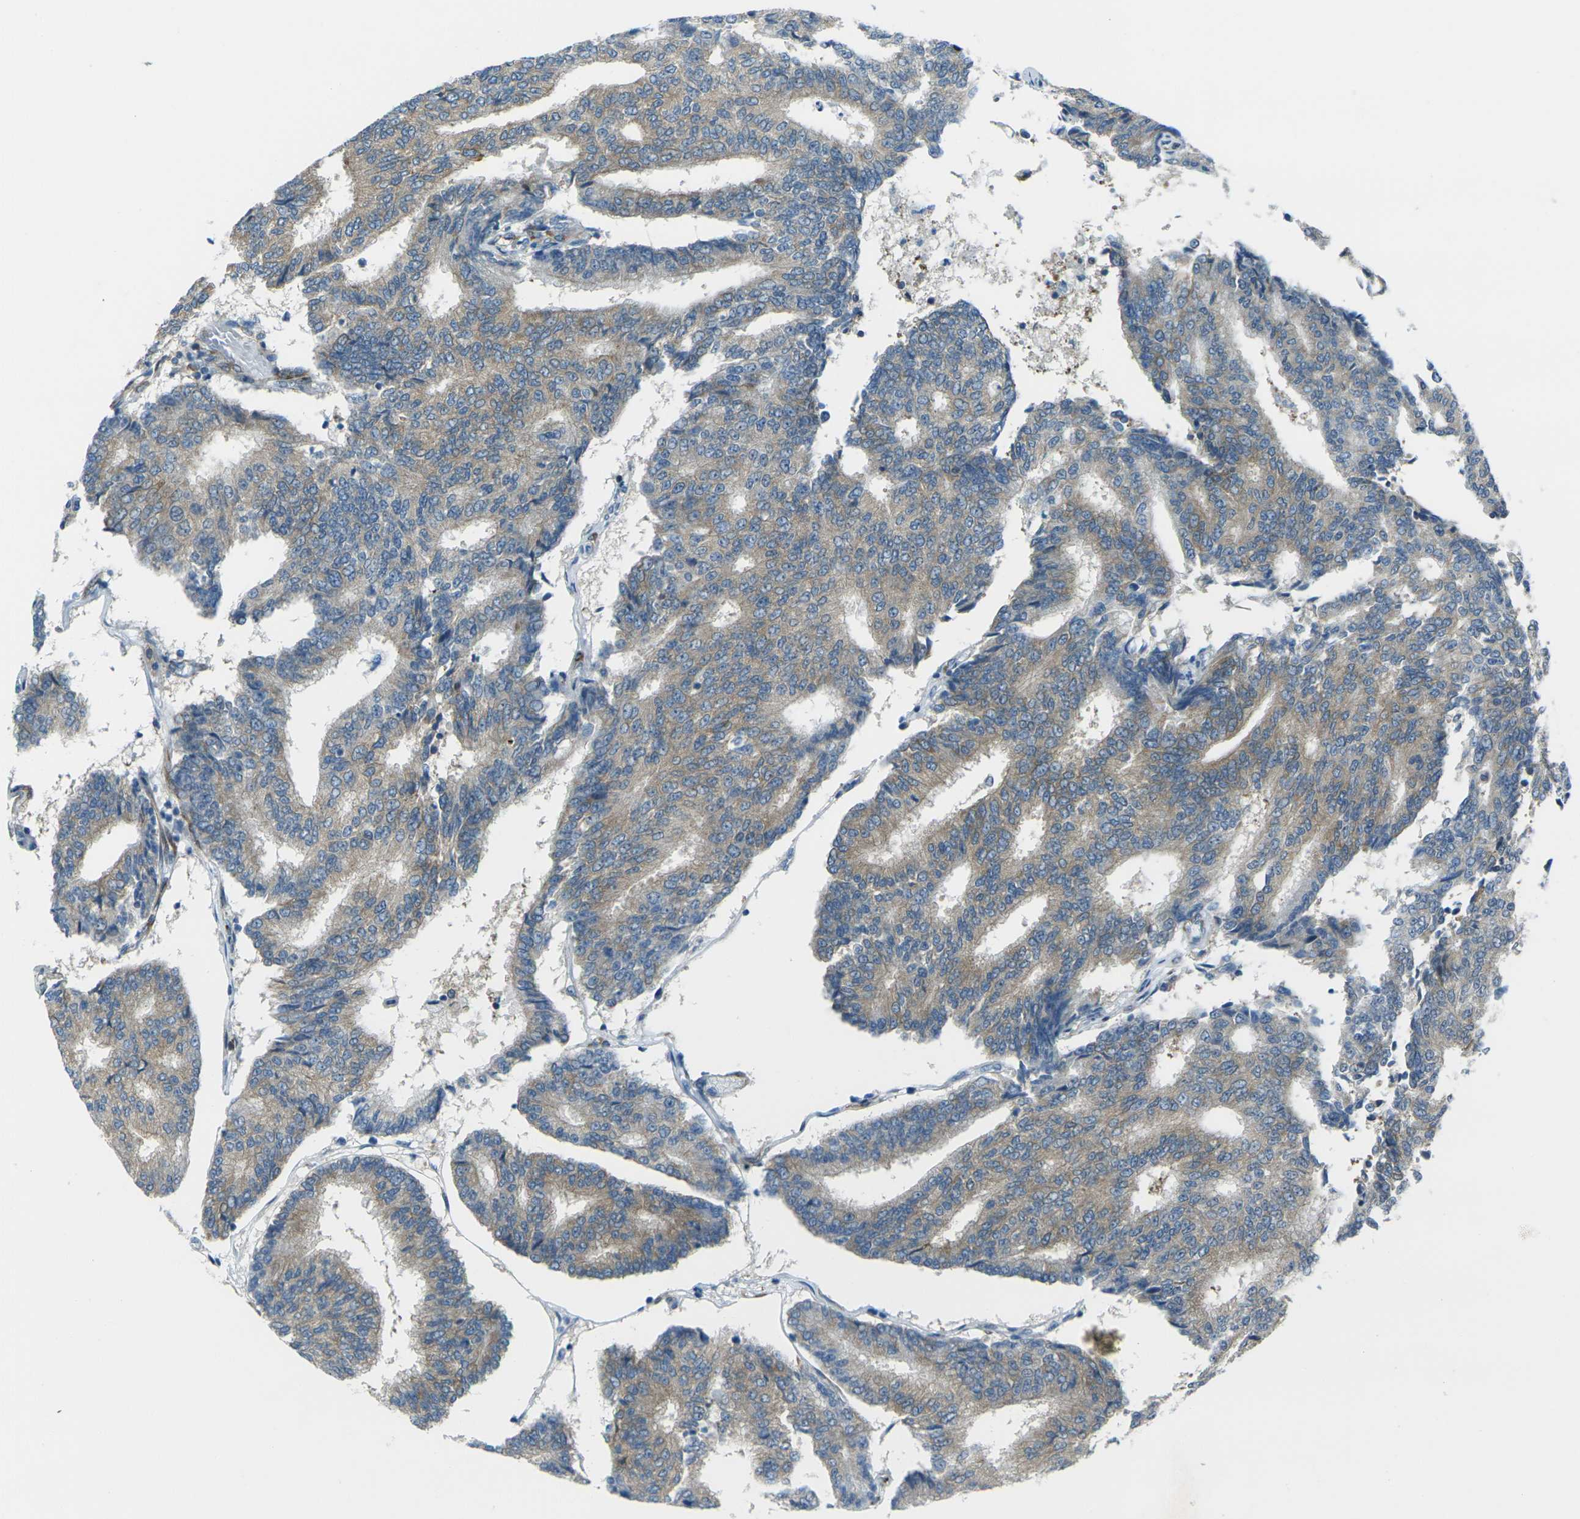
{"staining": {"intensity": "weak", "quantity": ">75%", "location": "cytoplasmic/membranous"}, "tissue": "prostate cancer", "cell_type": "Tumor cells", "image_type": "cancer", "snomed": [{"axis": "morphology", "description": "Adenocarcinoma, High grade"}, {"axis": "topography", "description": "Prostate"}], "caption": "This is an image of IHC staining of prostate cancer, which shows weak positivity in the cytoplasmic/membranous of tumor cells.", "gene": "CELSR2", "patient": {"sex": "male", "age": 55}}